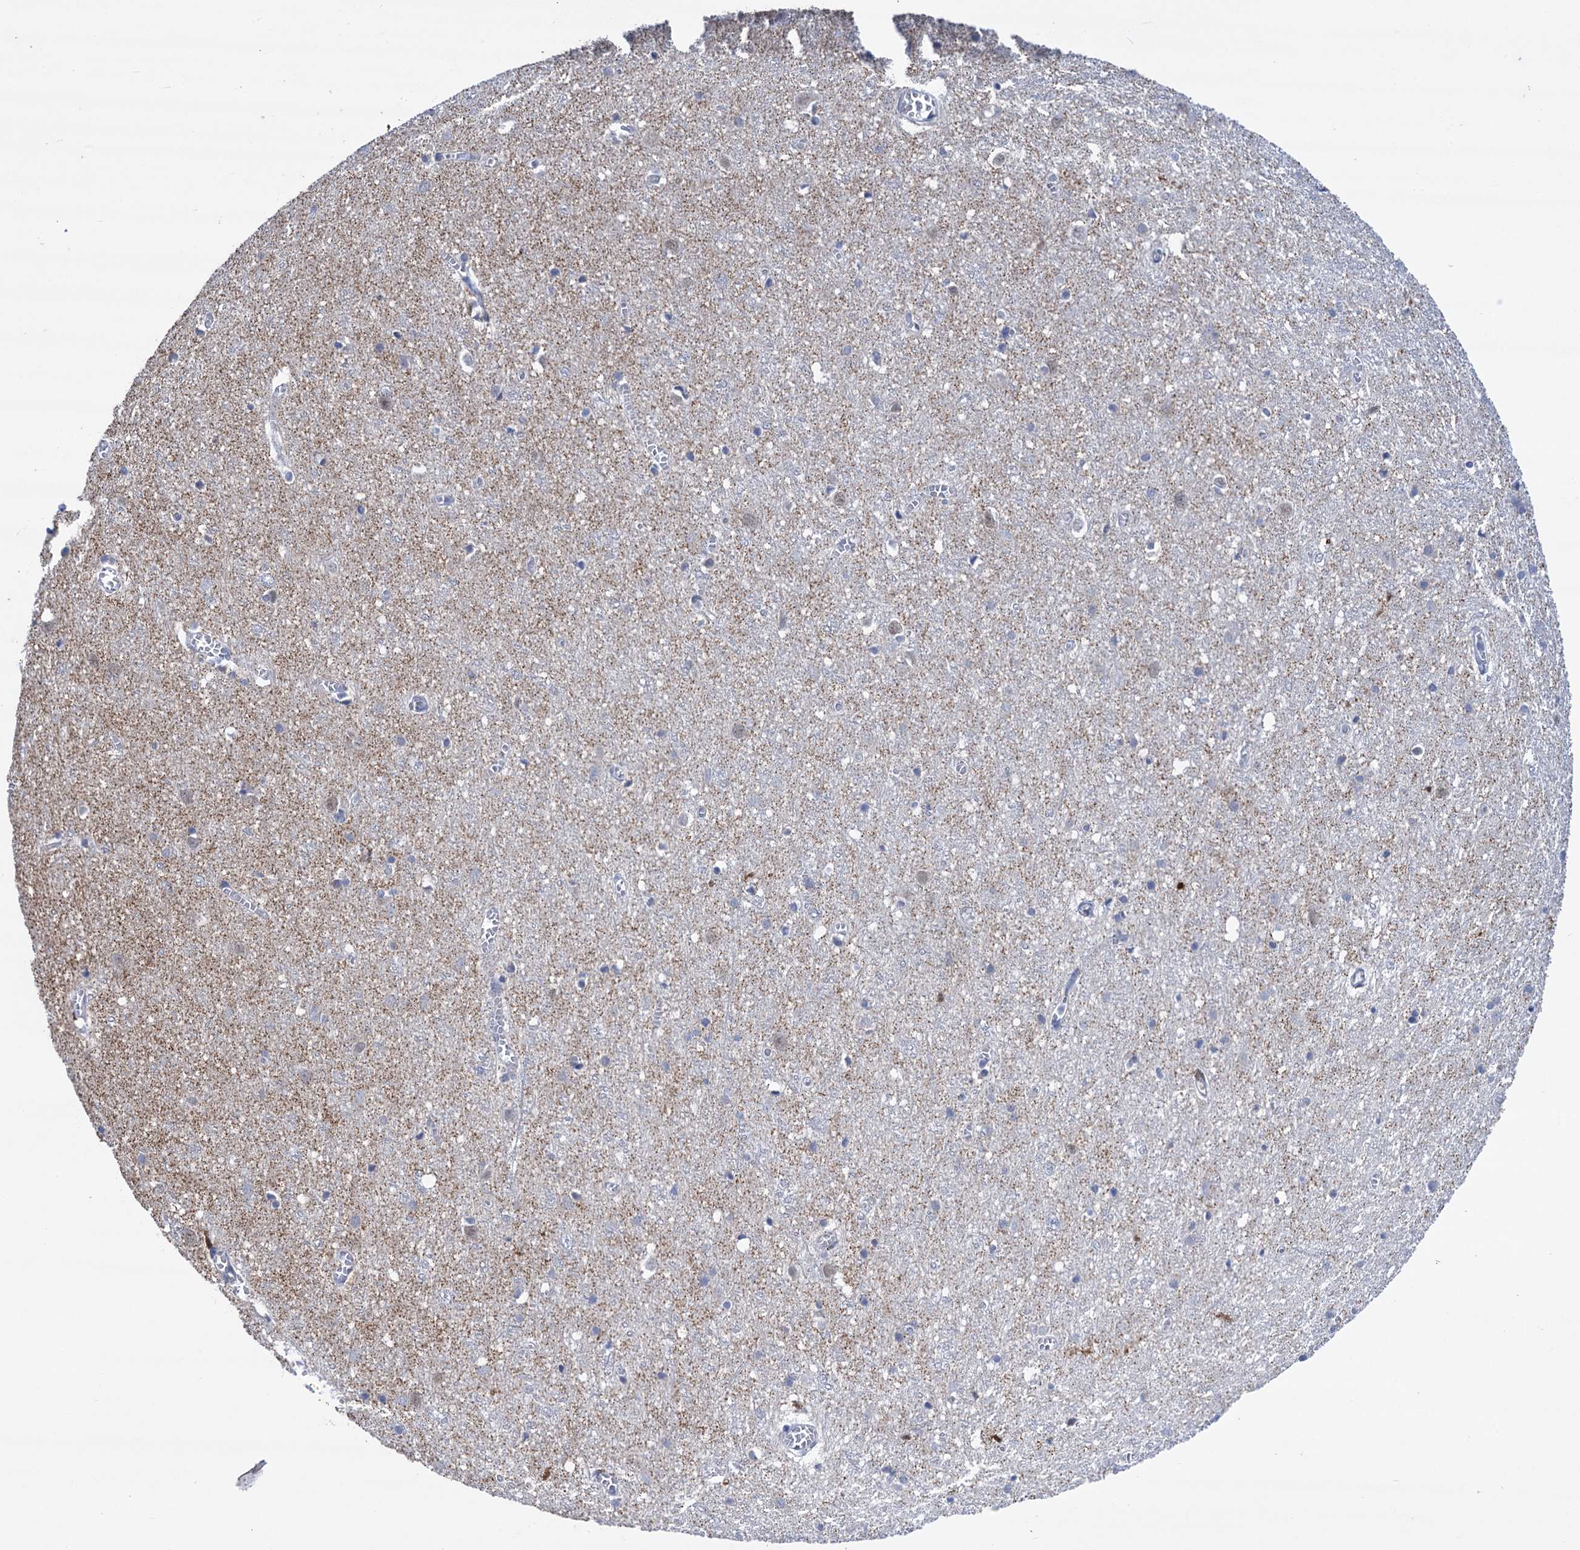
{"staining": {"intensity": "negative", "quantity": "none", "location": "none"}, "tissue": "cerebral cortex", "cell_type": "Endothelial cells", "image_type": "normal", "snomed": [{"axis": "morphology", "description": "Normal tissue, NOS"}, {"axis": "topography", "description": "Cerebral cortex"}], "caption": "DAB (3,3'-diaminobenzidine) immunohistochemical staining of normal human cerebral cortex demonstrates no significant positivity in endothelial cells.", "gene": "ZNRD2", "patient": {"sex": "female", "age": 64}}